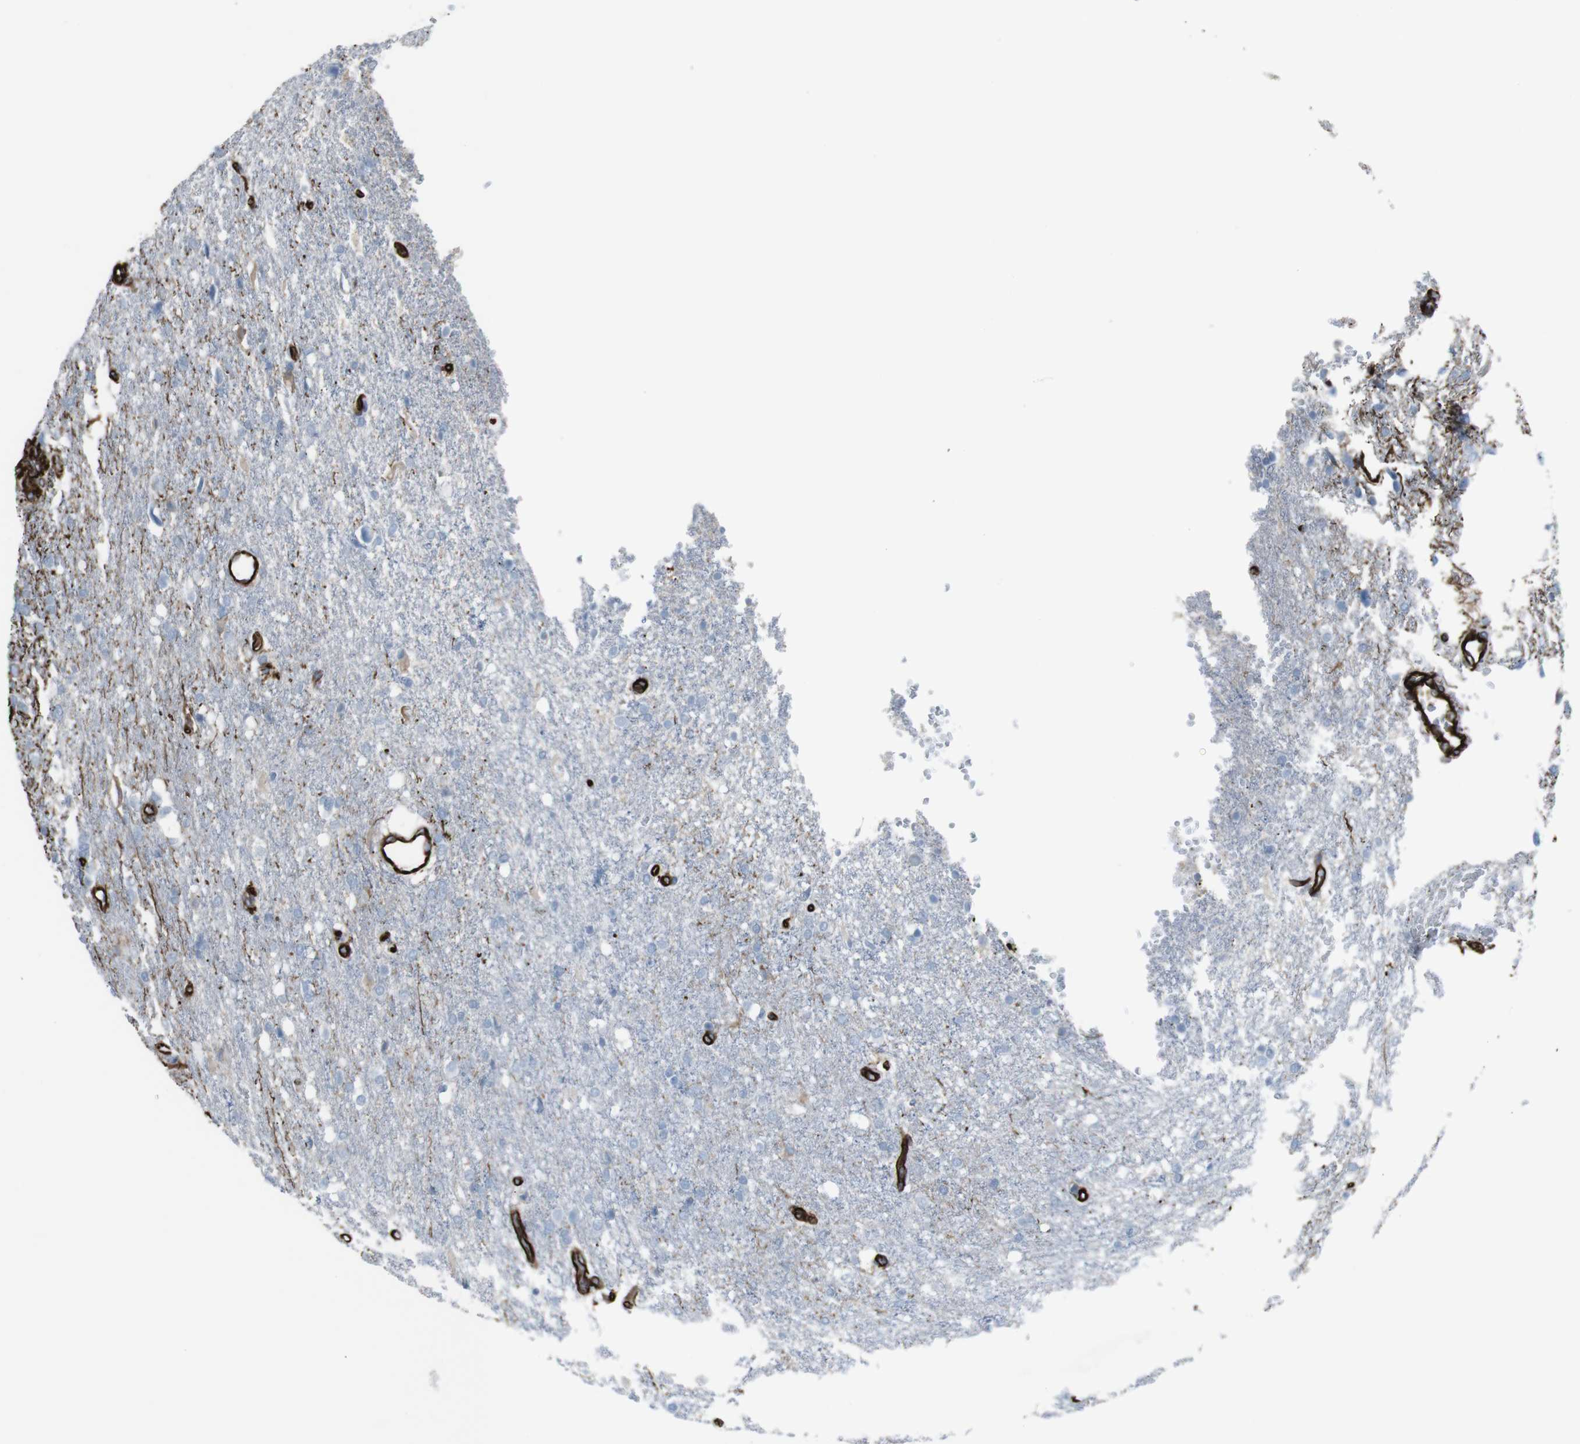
{"staining": {"intensity": "negative", "quantity": "none", "location": "none"}, "tissue": "glioma", "cell_type": "Tumor cells", "image_type": "cancer", "snomed": [{"axis": "morphology", "description": "Glioma, malignant, High grade"}, {"axis": "topography", "description": "Brain"}], "caption": "Tumor cells show no significant protein expression in high-grade glioma (malignant). (Immunohistochemistry, brightfield microscopy, high magnification).", "gene": "ZDHHC6", "patient": {"sex": "female", "age": 58}}